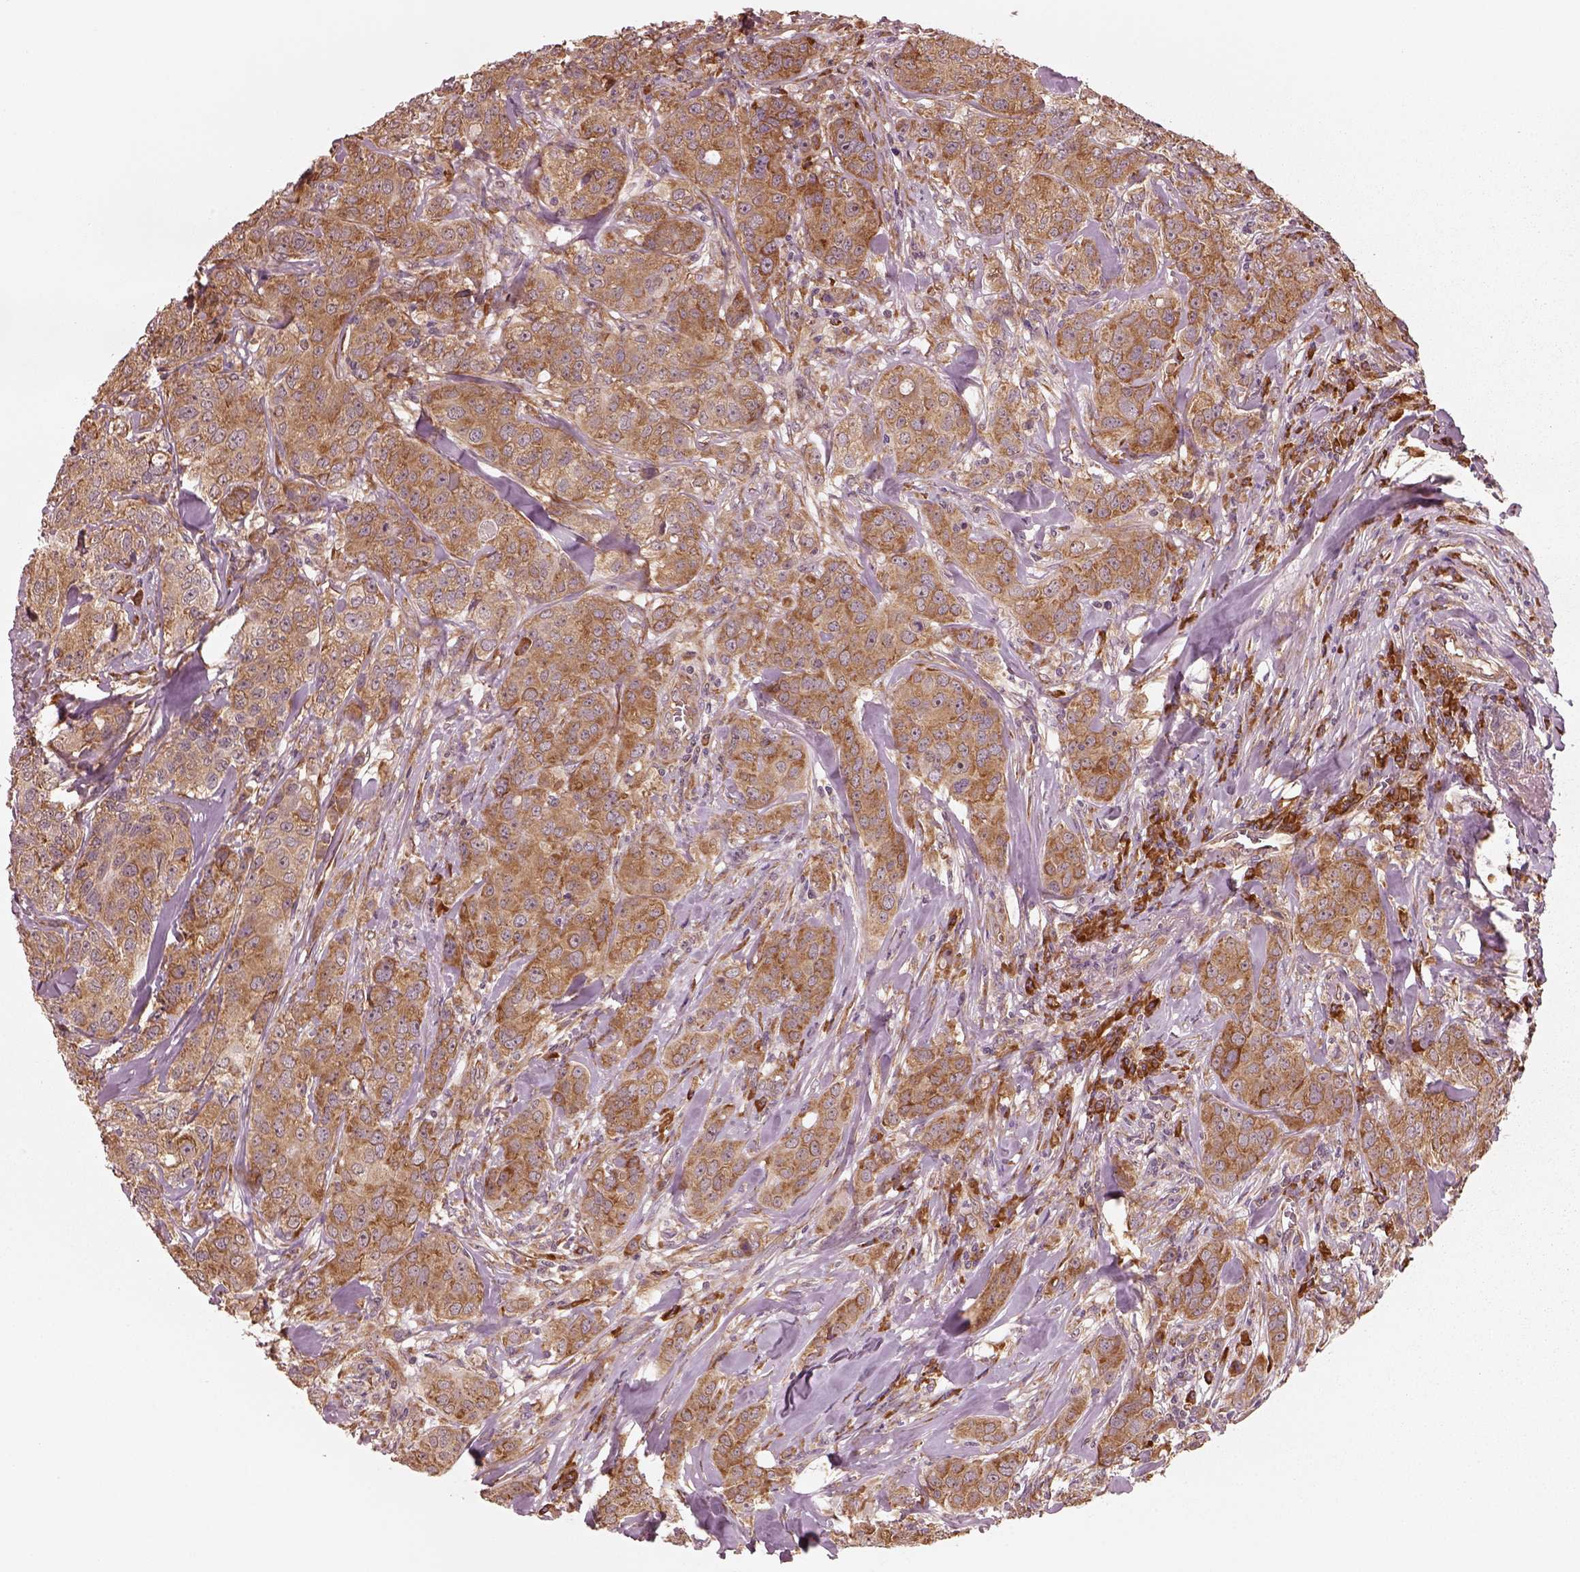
{"staining": {"intensity": "moderate", "quantity": ">75%", "location": "cytoplasmic/membranous"}, "tissue": "breast cancer", "cell_type": "Tumor cells", "image_type": "cancer", "snomed": [{"axis": "morphology", "description": "Duct carcinoma"}, {"axis": "topography", "description": "Breast"}], "caption": "Protein staining displays moderate cytoplasmic/membranous staining in approximately >75% of tumor cells in breast cancer.", "gene": "RPS5", "patient": {"sex": "female", "age": 43}}